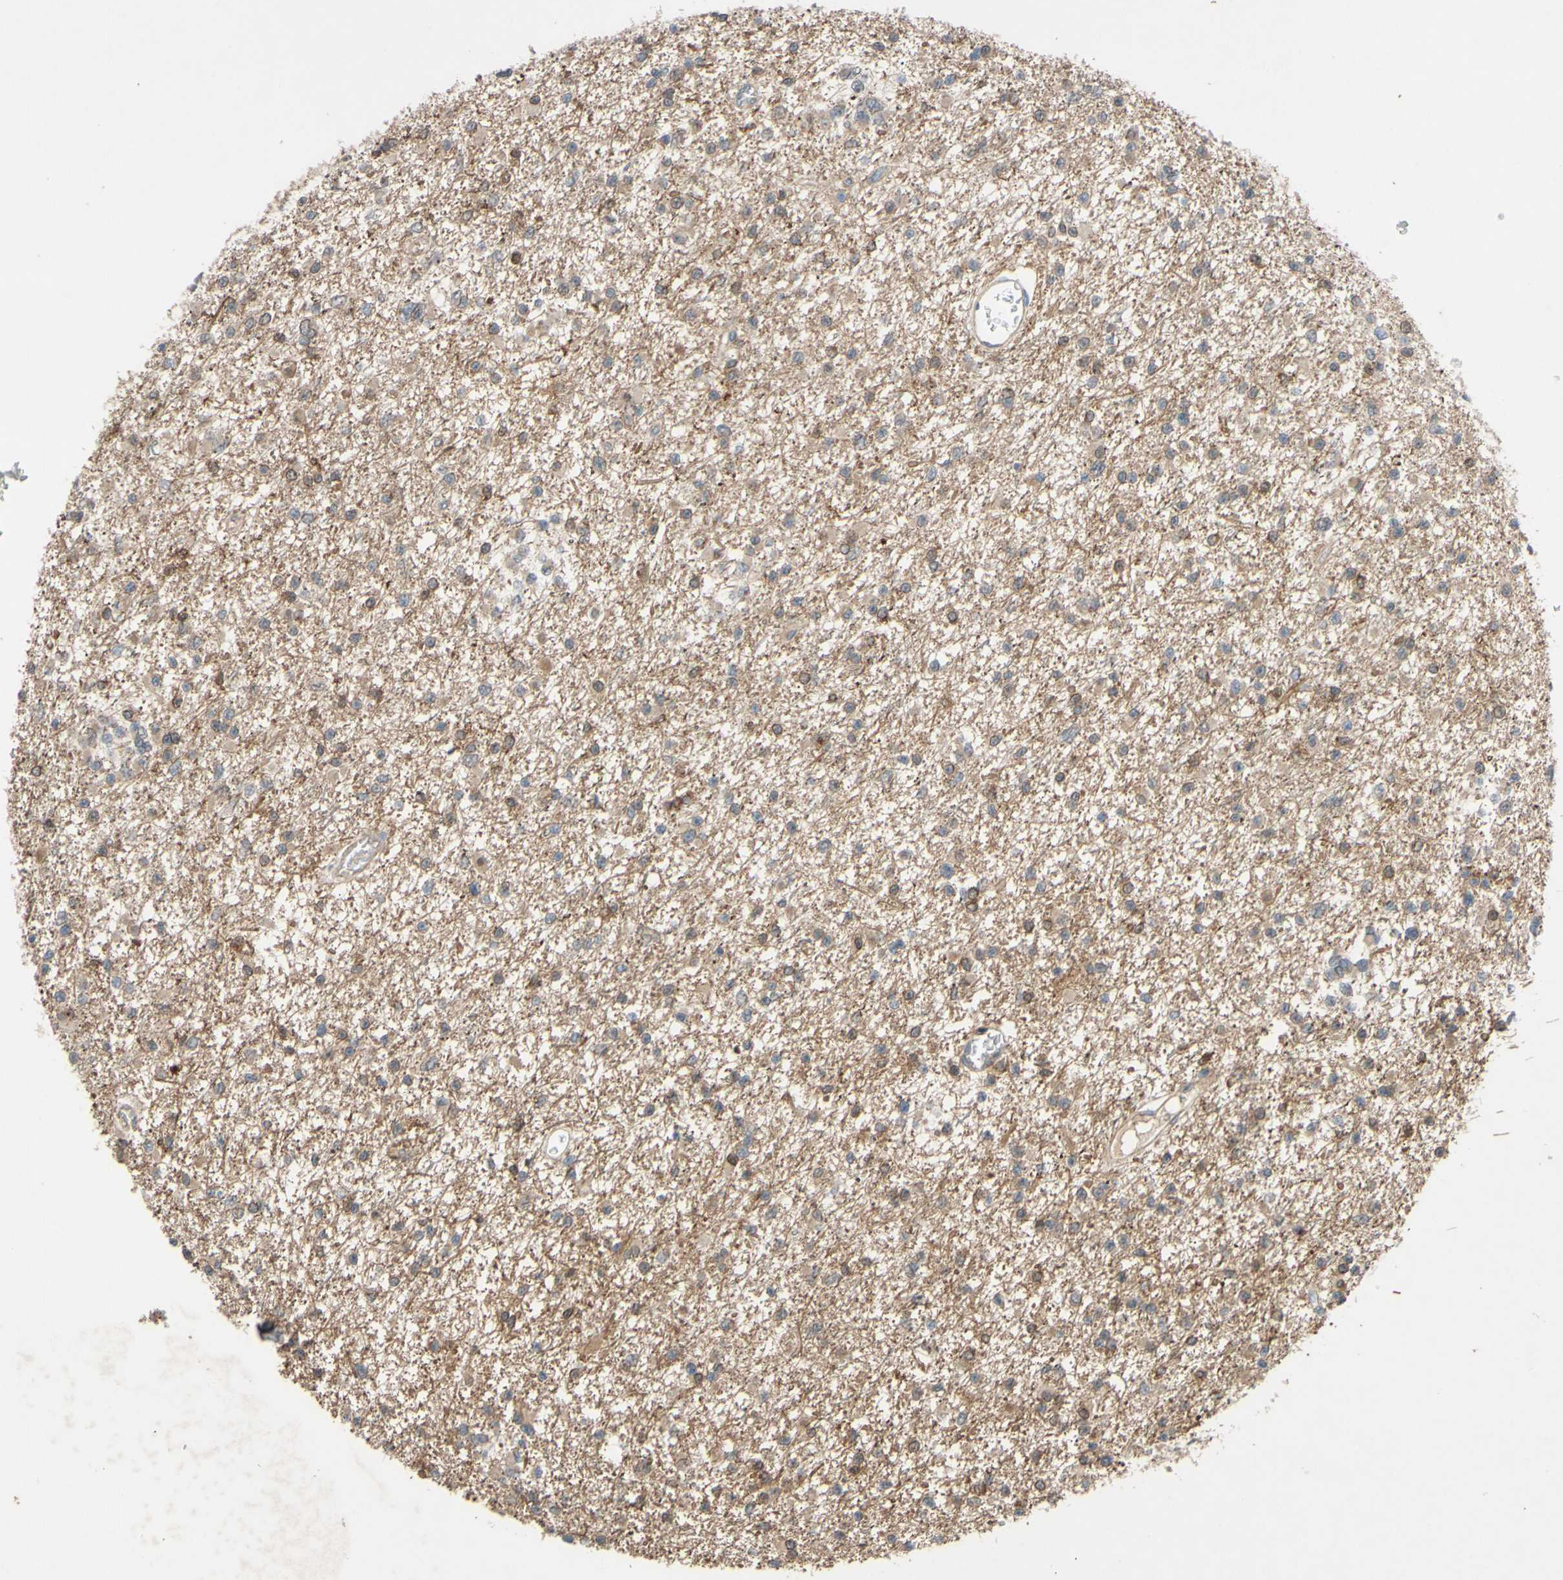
{"staining": {"intensity": "weak", "quantity": ">75%", "location": "cytoplasmic/membranous"}, "tissue": "glioma", "cell_type": "Tumor cells", "image_type": "cancer", "snomed": [{"axis": "morphology", "description": "Glioma, malignant, Low grade"}, {"axis": "topography", "description": "Brain"}], "caption": "Protein expression by immunohistochemistry displays weak cytoplasmic/membranous staining in about >75% of tumor cells in malignant glioma (low-grade).", "gene": "SHROOM4", "patient": {"sex": "female", "age": 22}}